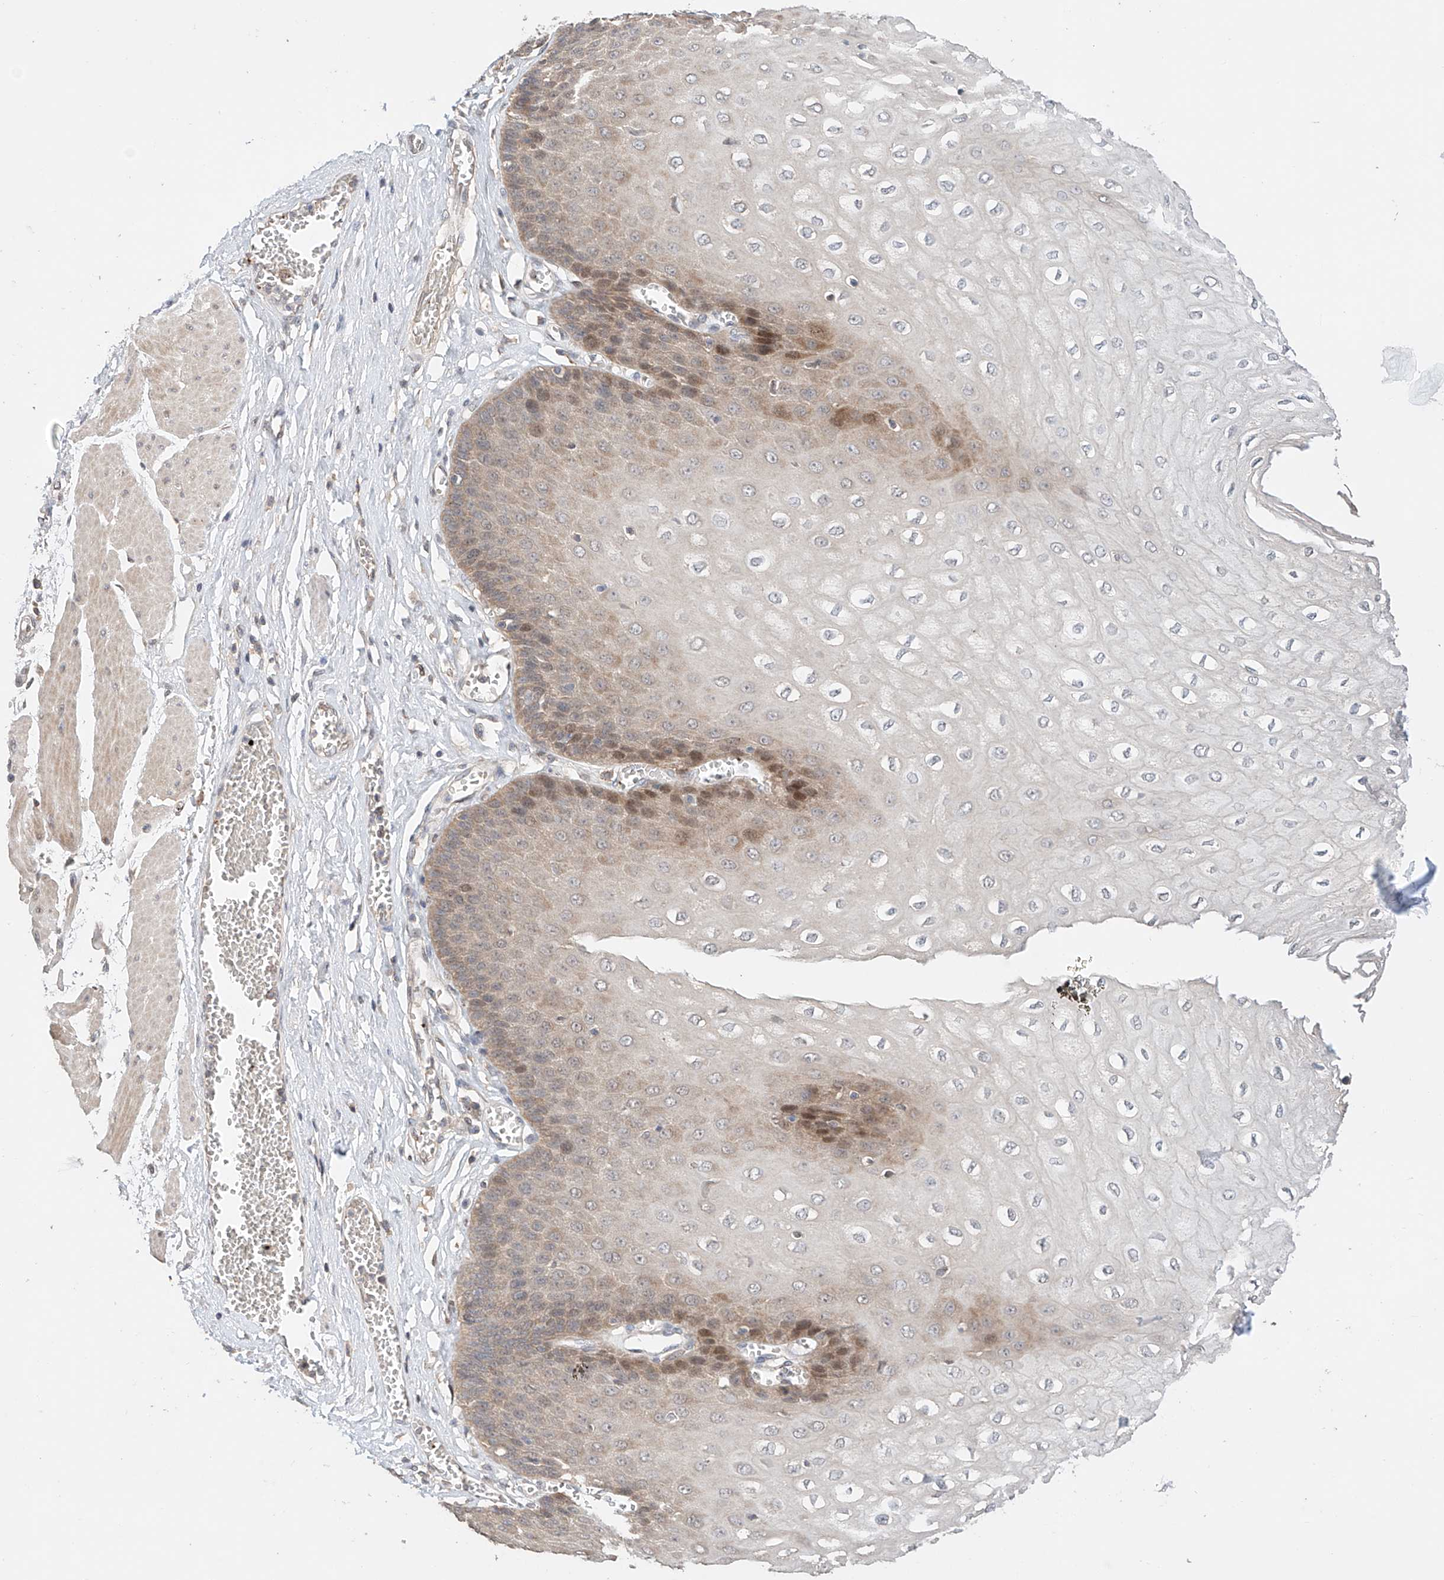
{"staining": {"intensity": "moderate", "quantity": "<25%", "location": "cytoplasmic/membranous,nuclear"}, "tissue": "esophagus", "cell_type": "Squamous epithelial cells", "image_type": "normal", "snomed": [{"axis": "morphology", "description": "Normal tissue, NOS"}, {"axis": "topography", "description": "Esophagus"}], "caption": "Immunohistochemical staining of normal human esophagus exhibits low levels of moderate cytoplasmic/membranous,nuclear expression in about <25% of squamous epithelial cells. The staining is performed using DAB brown chromogen to label protein expression. The nuclei are counter-stained blue using hematoxylin.", "gene": "ZFHX2", "patient": {"sex": "male", "age": 60}}